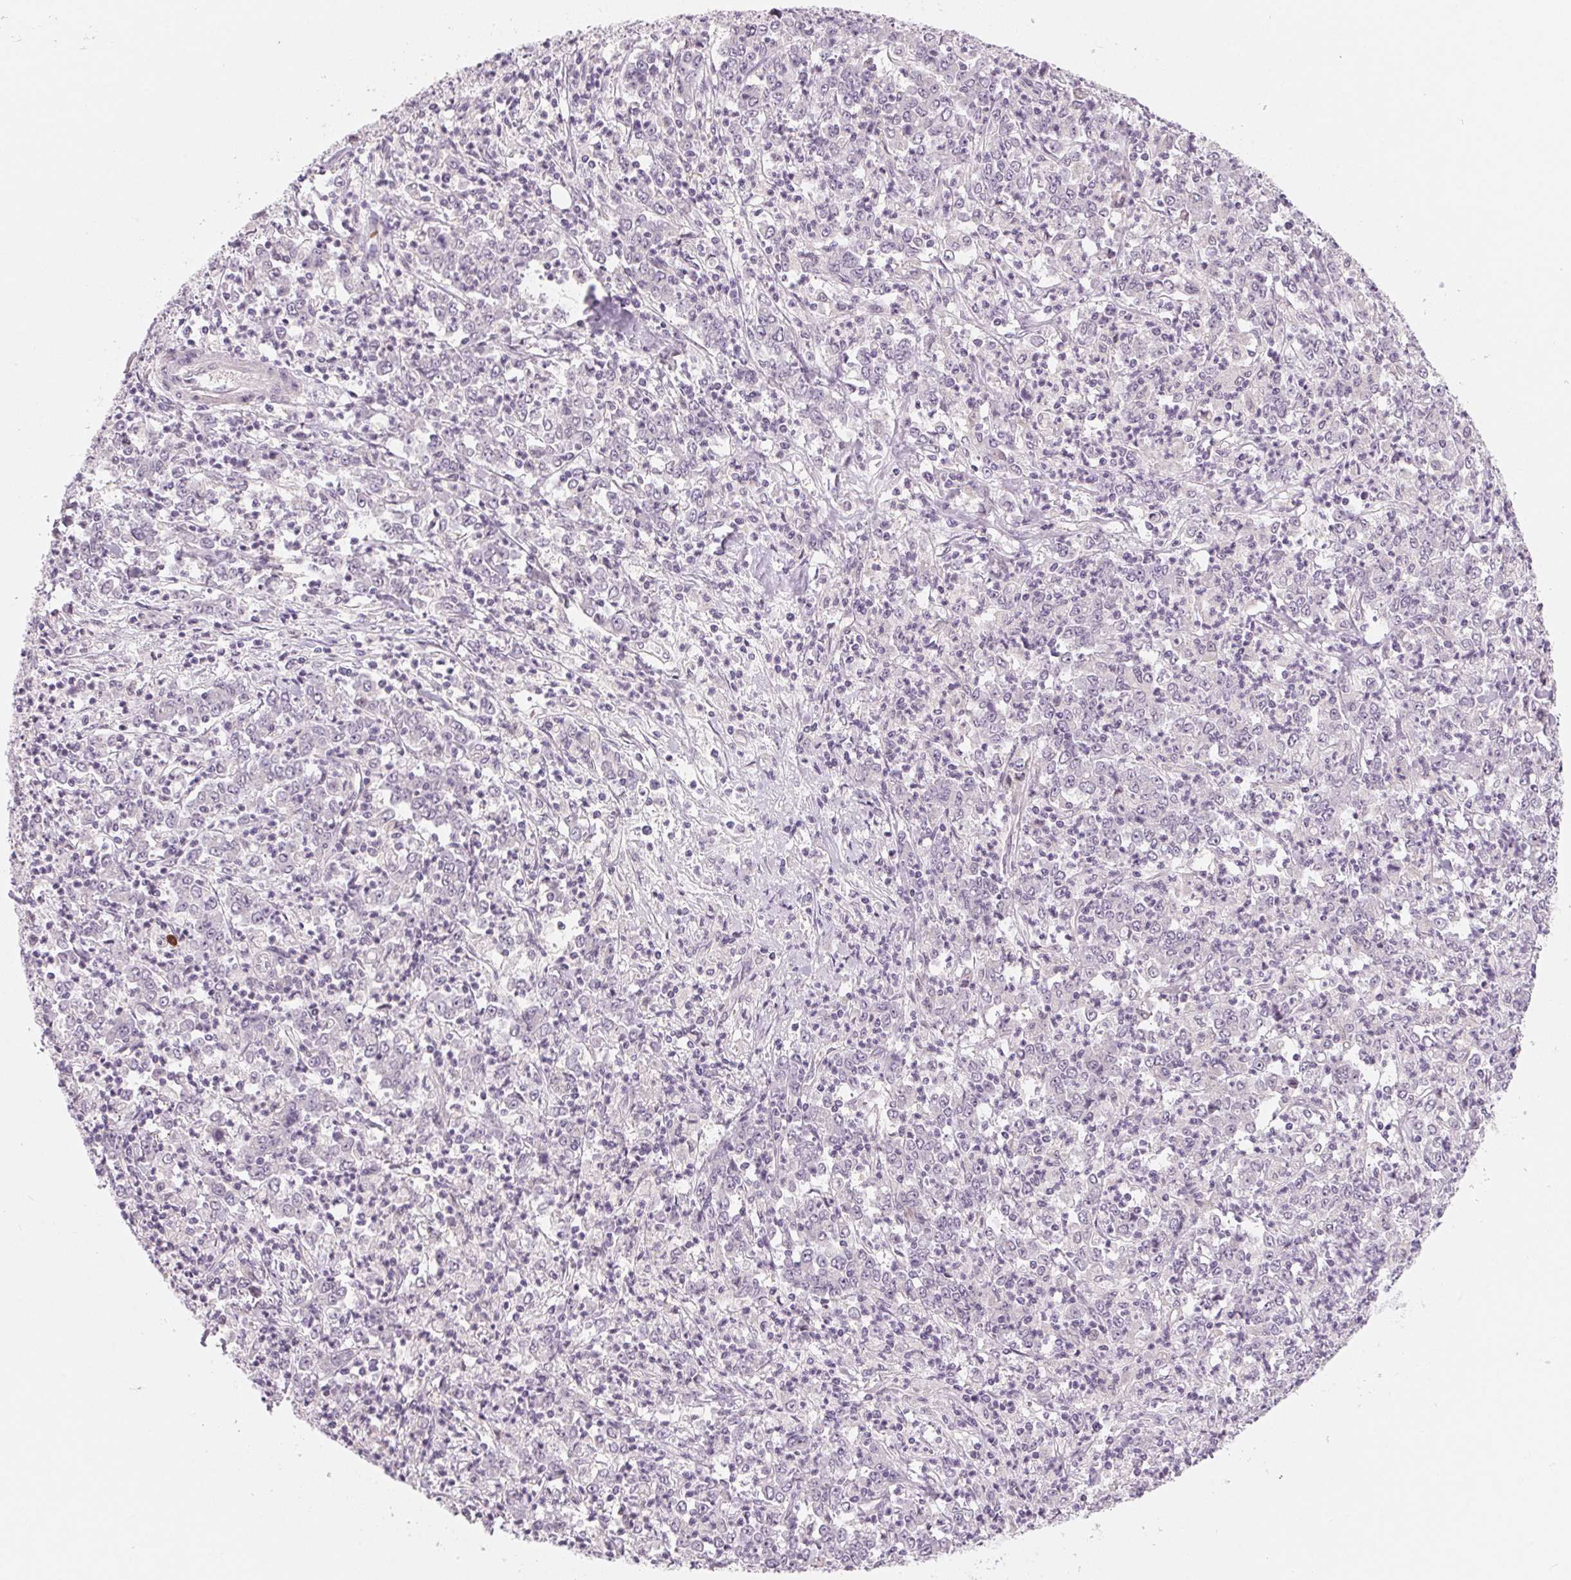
{"staining": {"intensity": "negative", "quantity": "none", "location": "none"}, "tissue": "stomach cancer", "cell_type": "Tumor cells", "image_type": "cancer", "snomed": [{"axis": "morphology", "description": "Adenocarcinoma, NOS"}, {"axis": "topography", "description": "Stomach, lower"}], "caption": "The immunohistochemistry (IHC) photomicrograph has no significant expression in tumor cells of stomach cancer (adenocarcinoma) tissue.", "gene": "CFC1", "patient": {"sex": "female", "age": 71}}